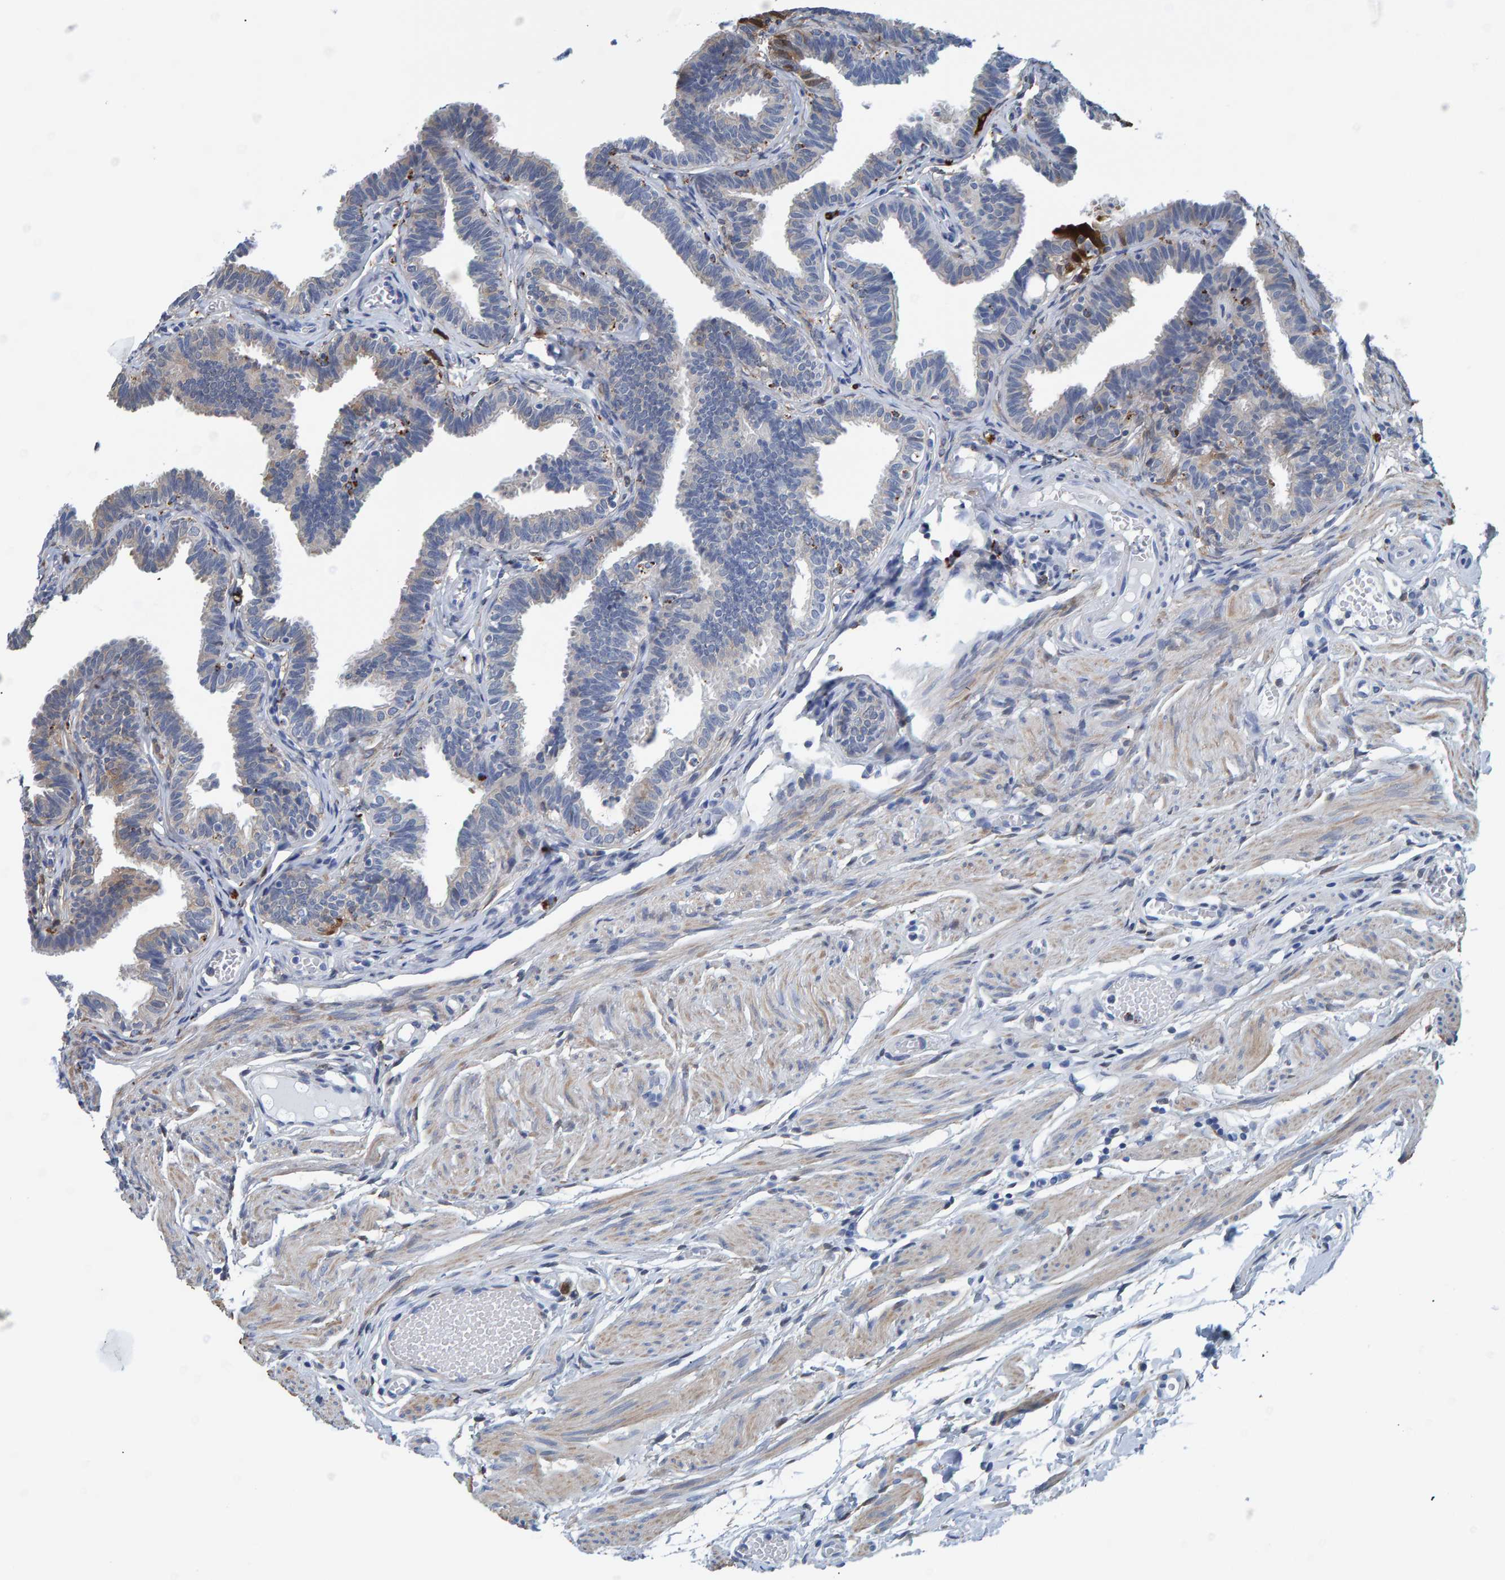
{"staining": {"intensity": "negative", "quantity": "none", "location": "none"}, "tissue": "fallopian tube", "cell_type": "Glandular cells", "image_type": "normal", "snomed": [{"axis": "morphology", "description": "Normal tissue, NOS"}, {"axis": "topography", "description": "Fallopian tube"}, {"axis": "topography", "description": "Ovary"}], "caption": "IHC of benign human fallopian tube reveals no positivity in glandular cells.", "gene": "IDO1", "patient": {"sex": "female", "age": 23}}